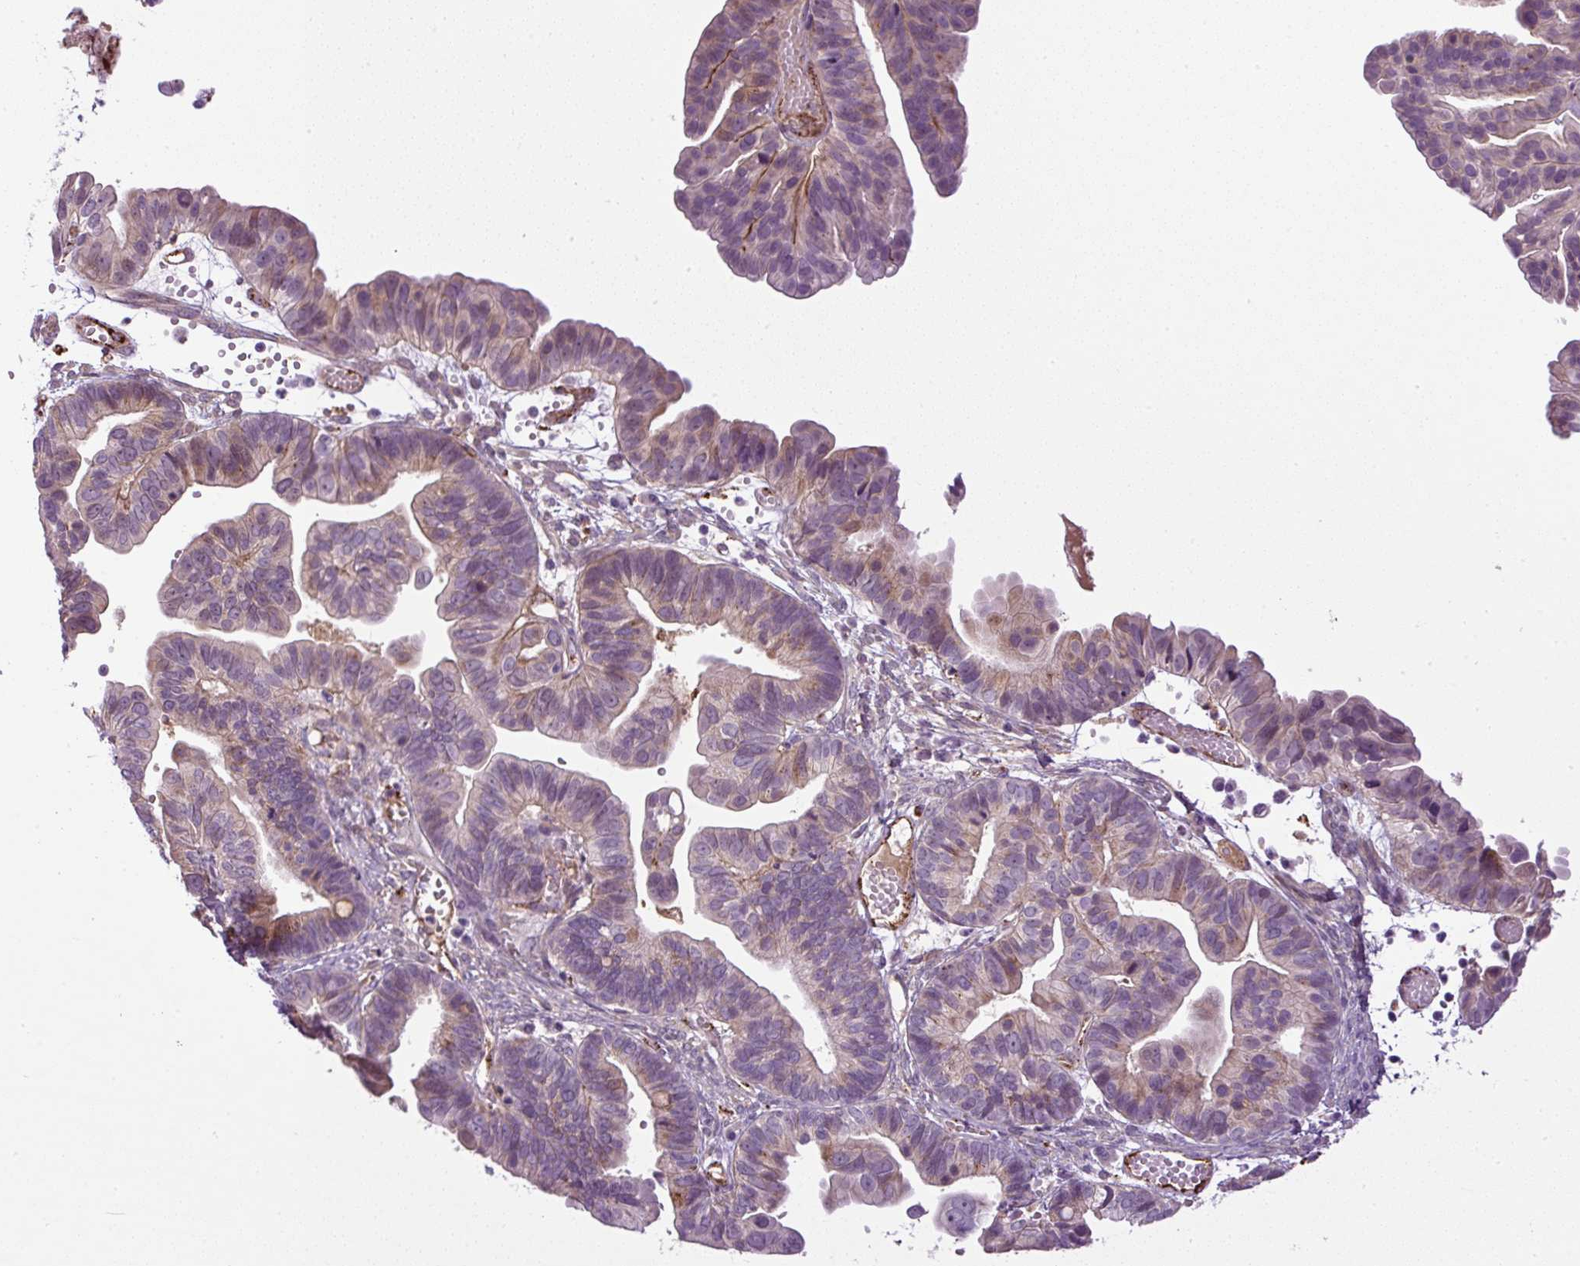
{"staining": {"intensity": "weak", "quantity": "25%-75%", "location": "cytoplasmic/membranous"}, "tissue": "ovarian cancer", "cell_type": "Tumor cells", "image_type": "cancer", "snomed": [{"axis": "morphology", "description": "Cystadenocarcinoma, serous, NOS"}, {"axis": "topography", "description": "Ovary"}], "caption": "Protein analysis of serous cystadenocarcinoma (ovarian) tissue reveals weak cytoplasmic/membranous staining in about 25%-75% of tumor cells.", "gene": "LEFTY2", "patient": {"sex": "female", "age": 56}}